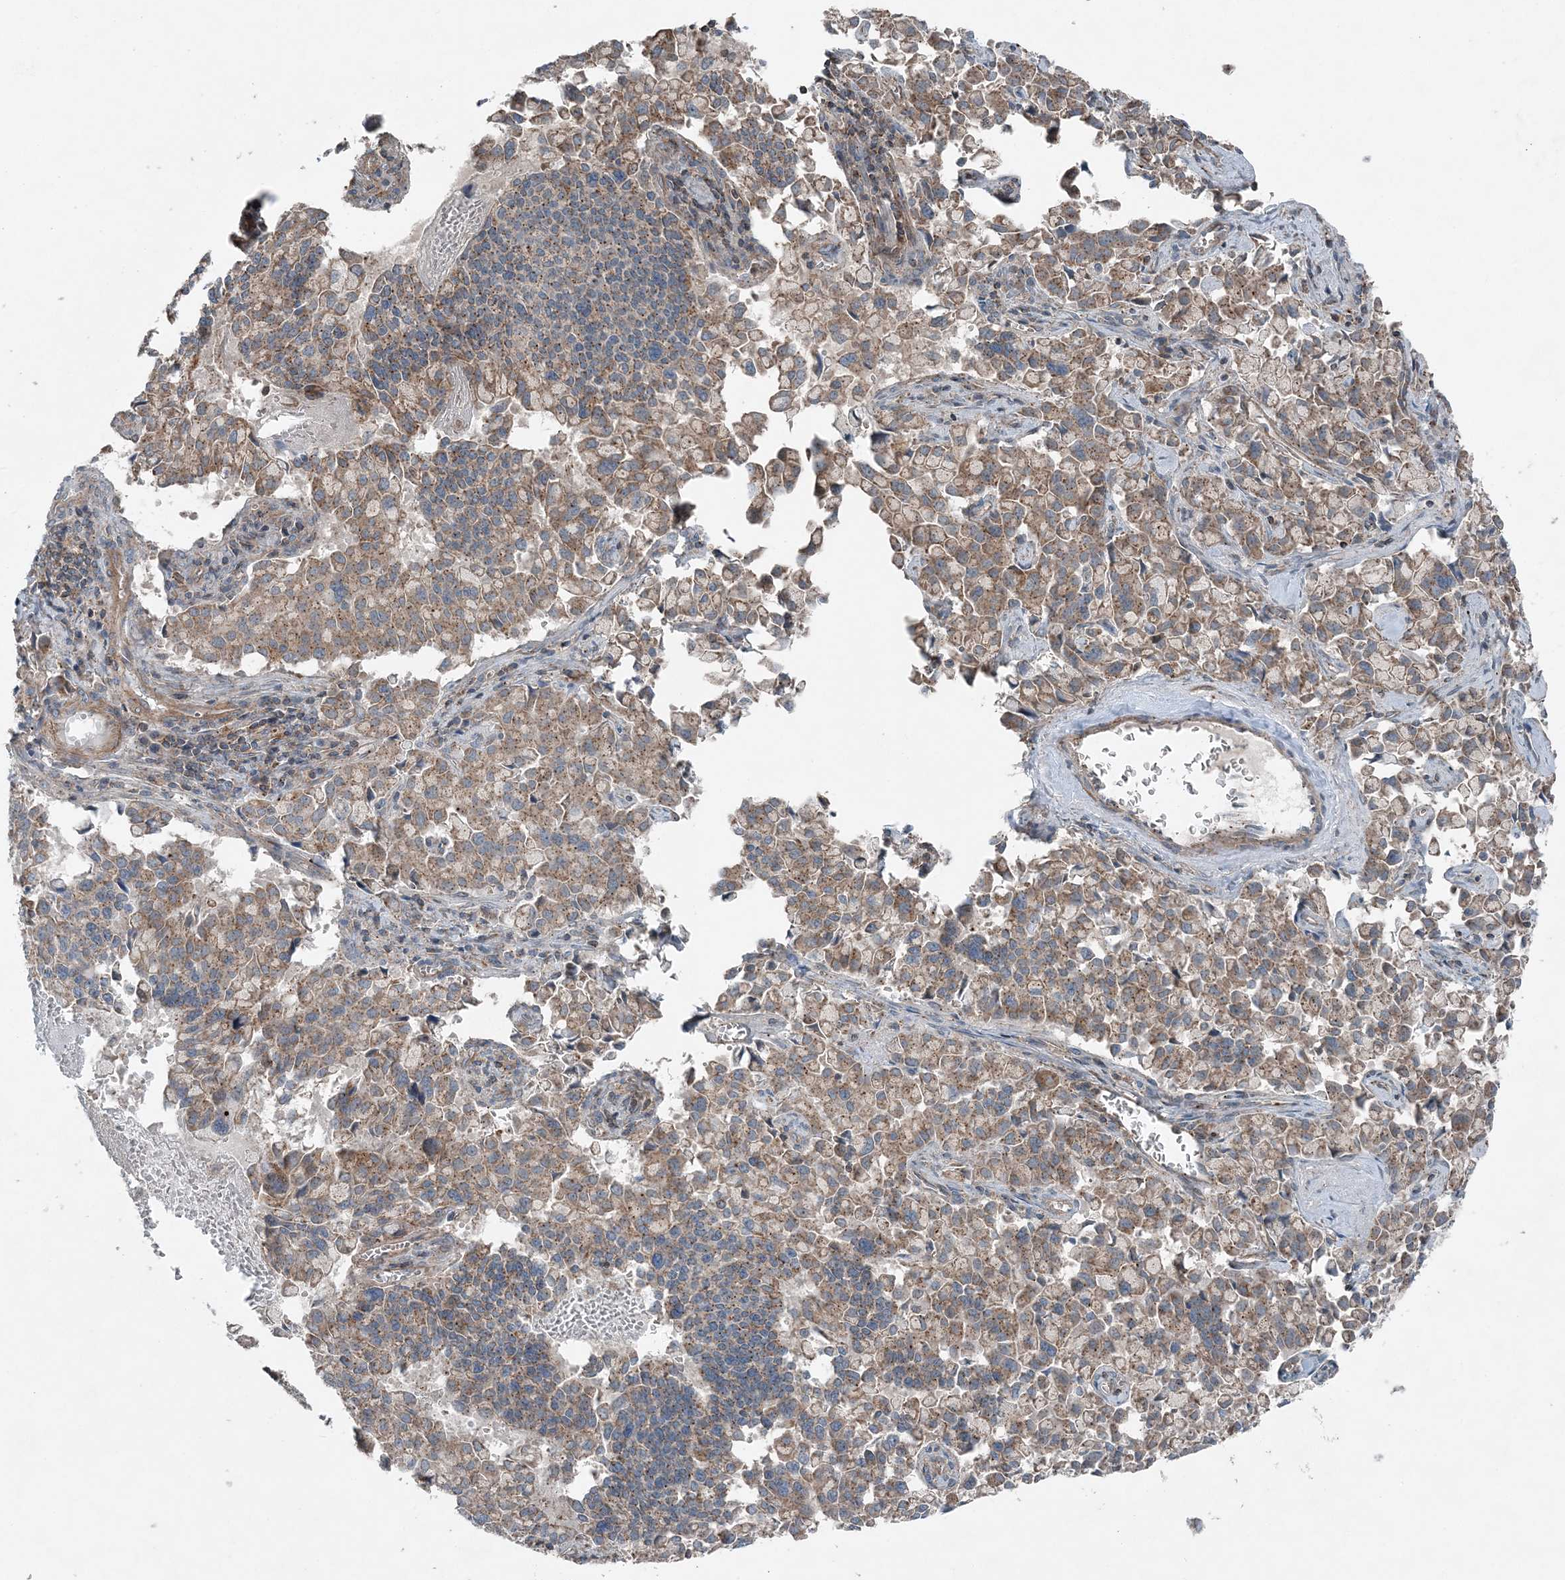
{"staining": {"intensity": "weak", "quantity": ">75%", "location": "cytoplasmic/membranous"}, "tissue": "pancreatic cancer", "cell_type": "Tumor cells", "image_type": "cancer", "snomed": [{"axis": "morphology", "description": "Adenocarcinoma, NOS"}, {"axis": "topography", "description": "Pancreas"}], "caption": "Tumor cells display low levels of weak cytoplasmic/membranous positivity in approximately >75% of cells in pancreatic cancer (adenocarcinoma).", "gene": "KY", "patient": {"sex": "male", "age": 65}}